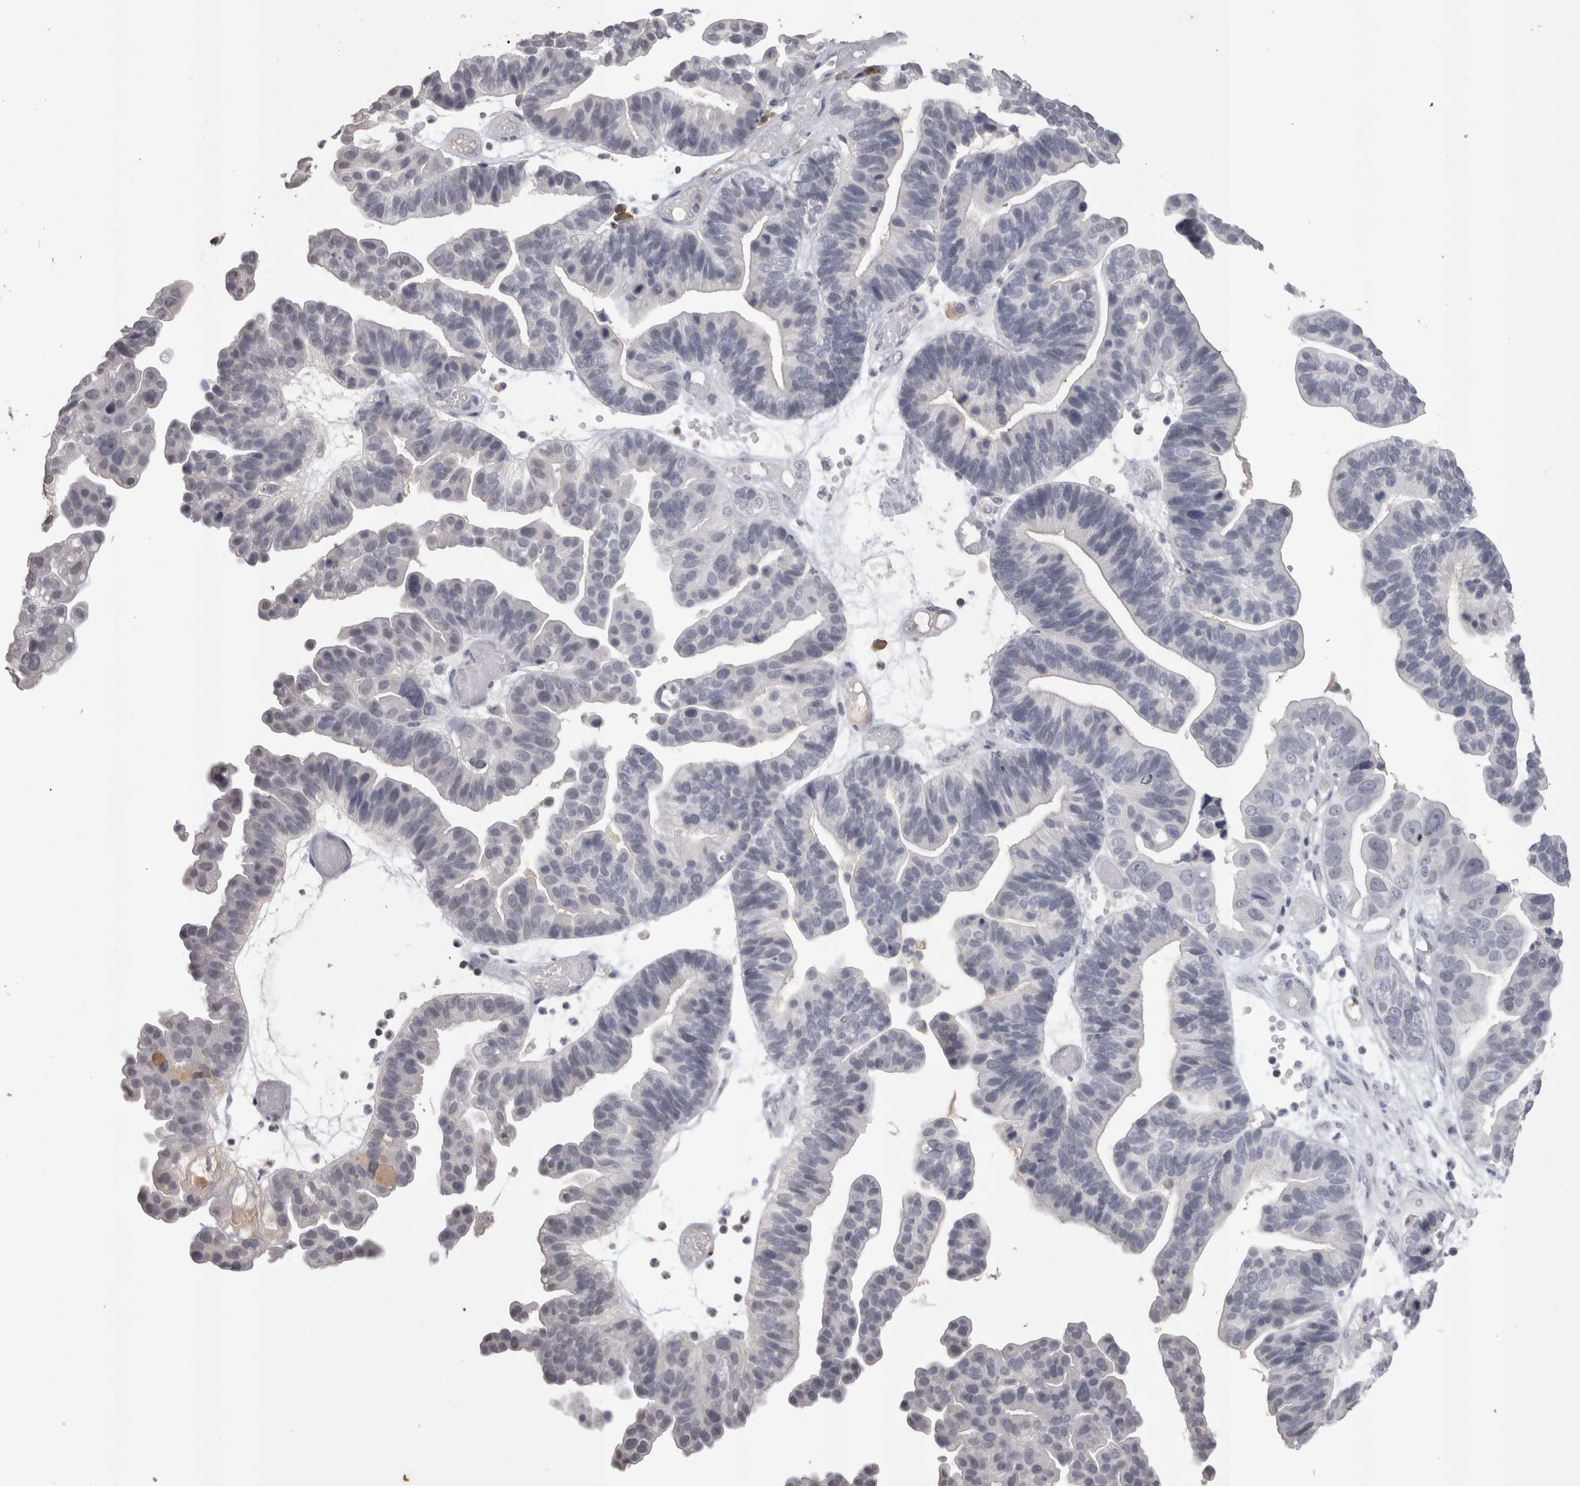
{"staining": {"intensity": "negative", "quantity": "none", "location": "none"}, "tissue": "ovarian cancer", "cell_type": "Tumor cells", "image_type": "cancer", "snomed": [{"axis": "morphology", "description": "Cystadenocarcinoma, serous, NOS"}, {"axis": "topography", "description": "Ovary"}], "caption": "High magnification brightfield microscopy of ovarian cancer (serous cystadenocarcinoma) stained with DAB (3,3'-diaminobenzidine) (brown) and counterstained with hematoxylin (blue): tumor cells show no significant staining.", "gene": "LAX1", "patient": {"sex": "female", "age": 56}}